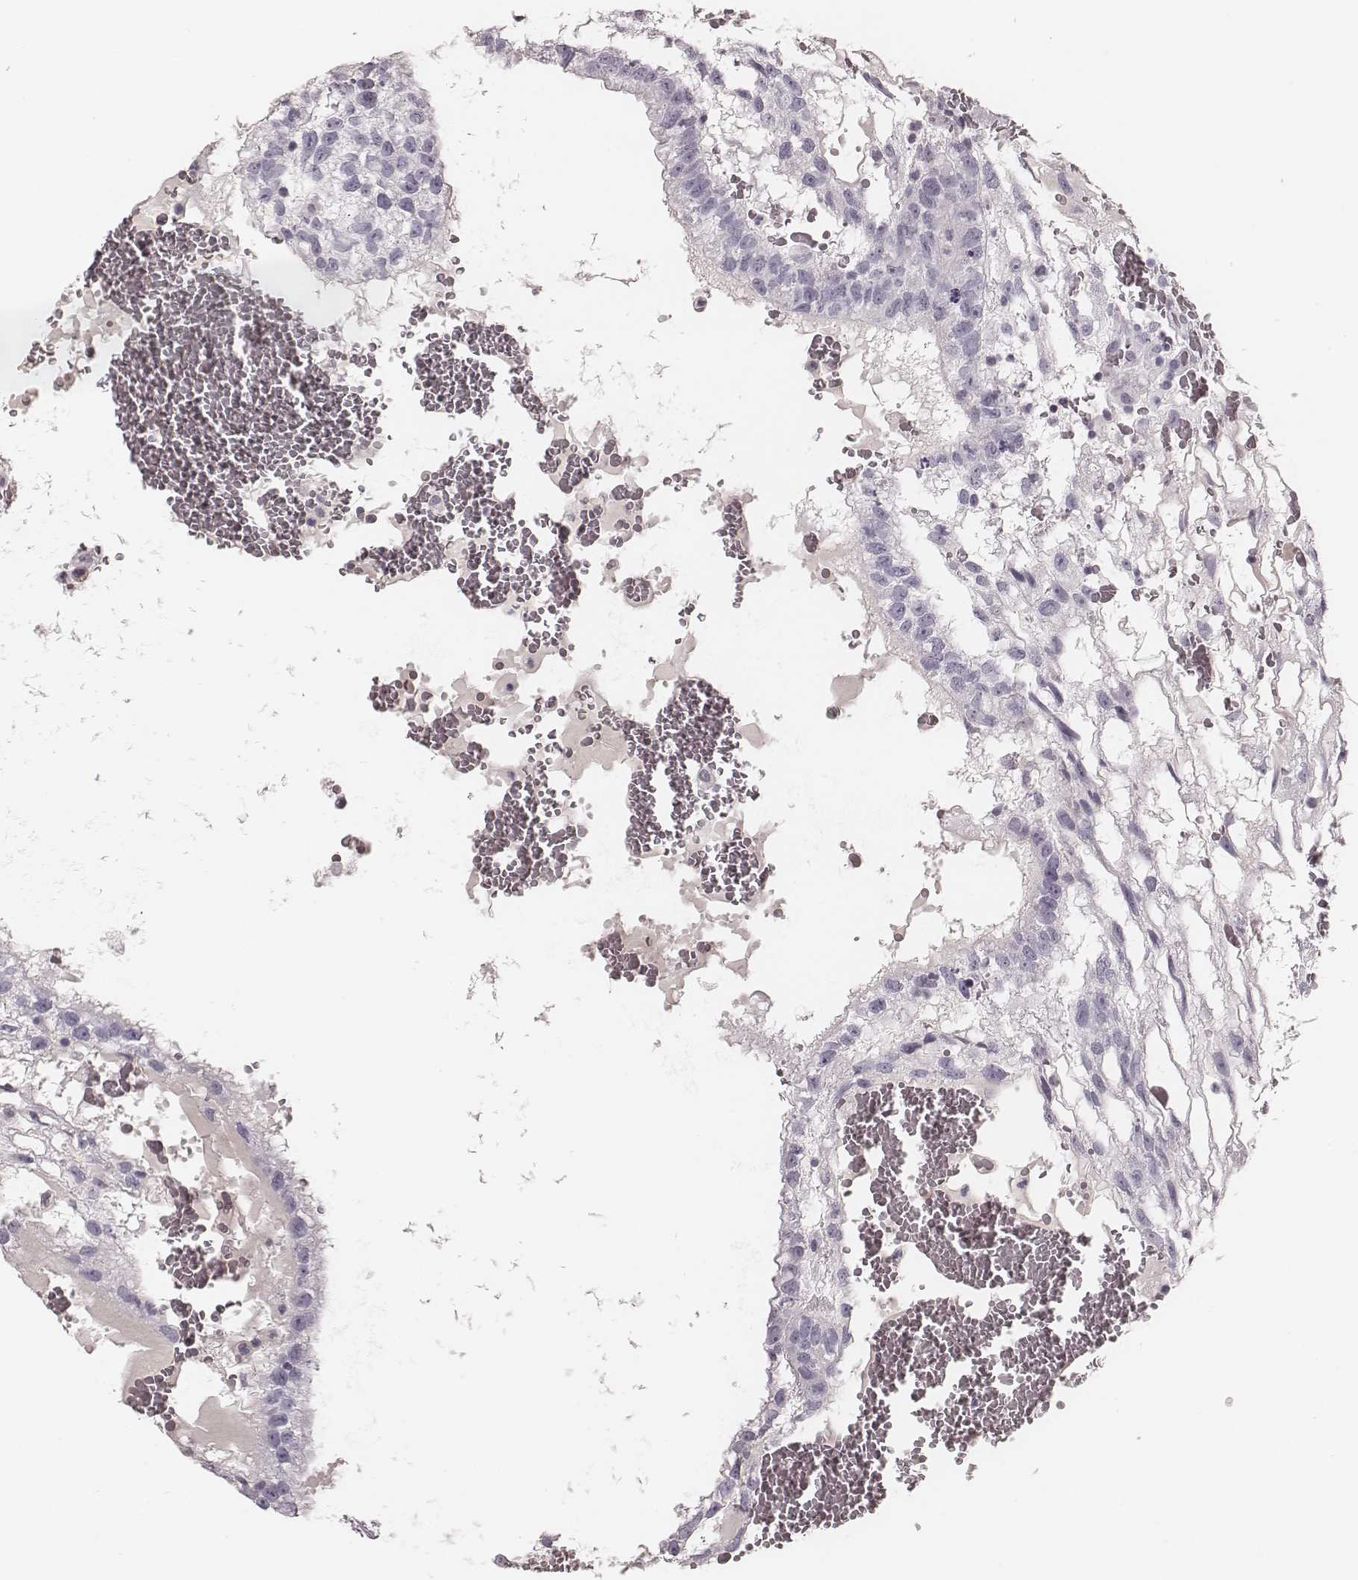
{"staining": {"intensity": "negative", "quantity": "none", "location": "none"}, "tissue": "testis cancer", "cell_type": "Tumor cells", "image_type": "cancer", "snomed": [{"axis": "morphology", "description": "Normal tissue, NOS"}, {"axis": "morphology", "description": "Carcinoma, Embryonal, NOS"}, {"axis": "topography", "description": "Testis"}], "caption": "Testis cancer was stained to show a protein in brown. There is no significant staining in tumor cells. Nuclei are stained in blue.", "gene": "S100Z", "patient": {"sex": "male", "age": 32}}